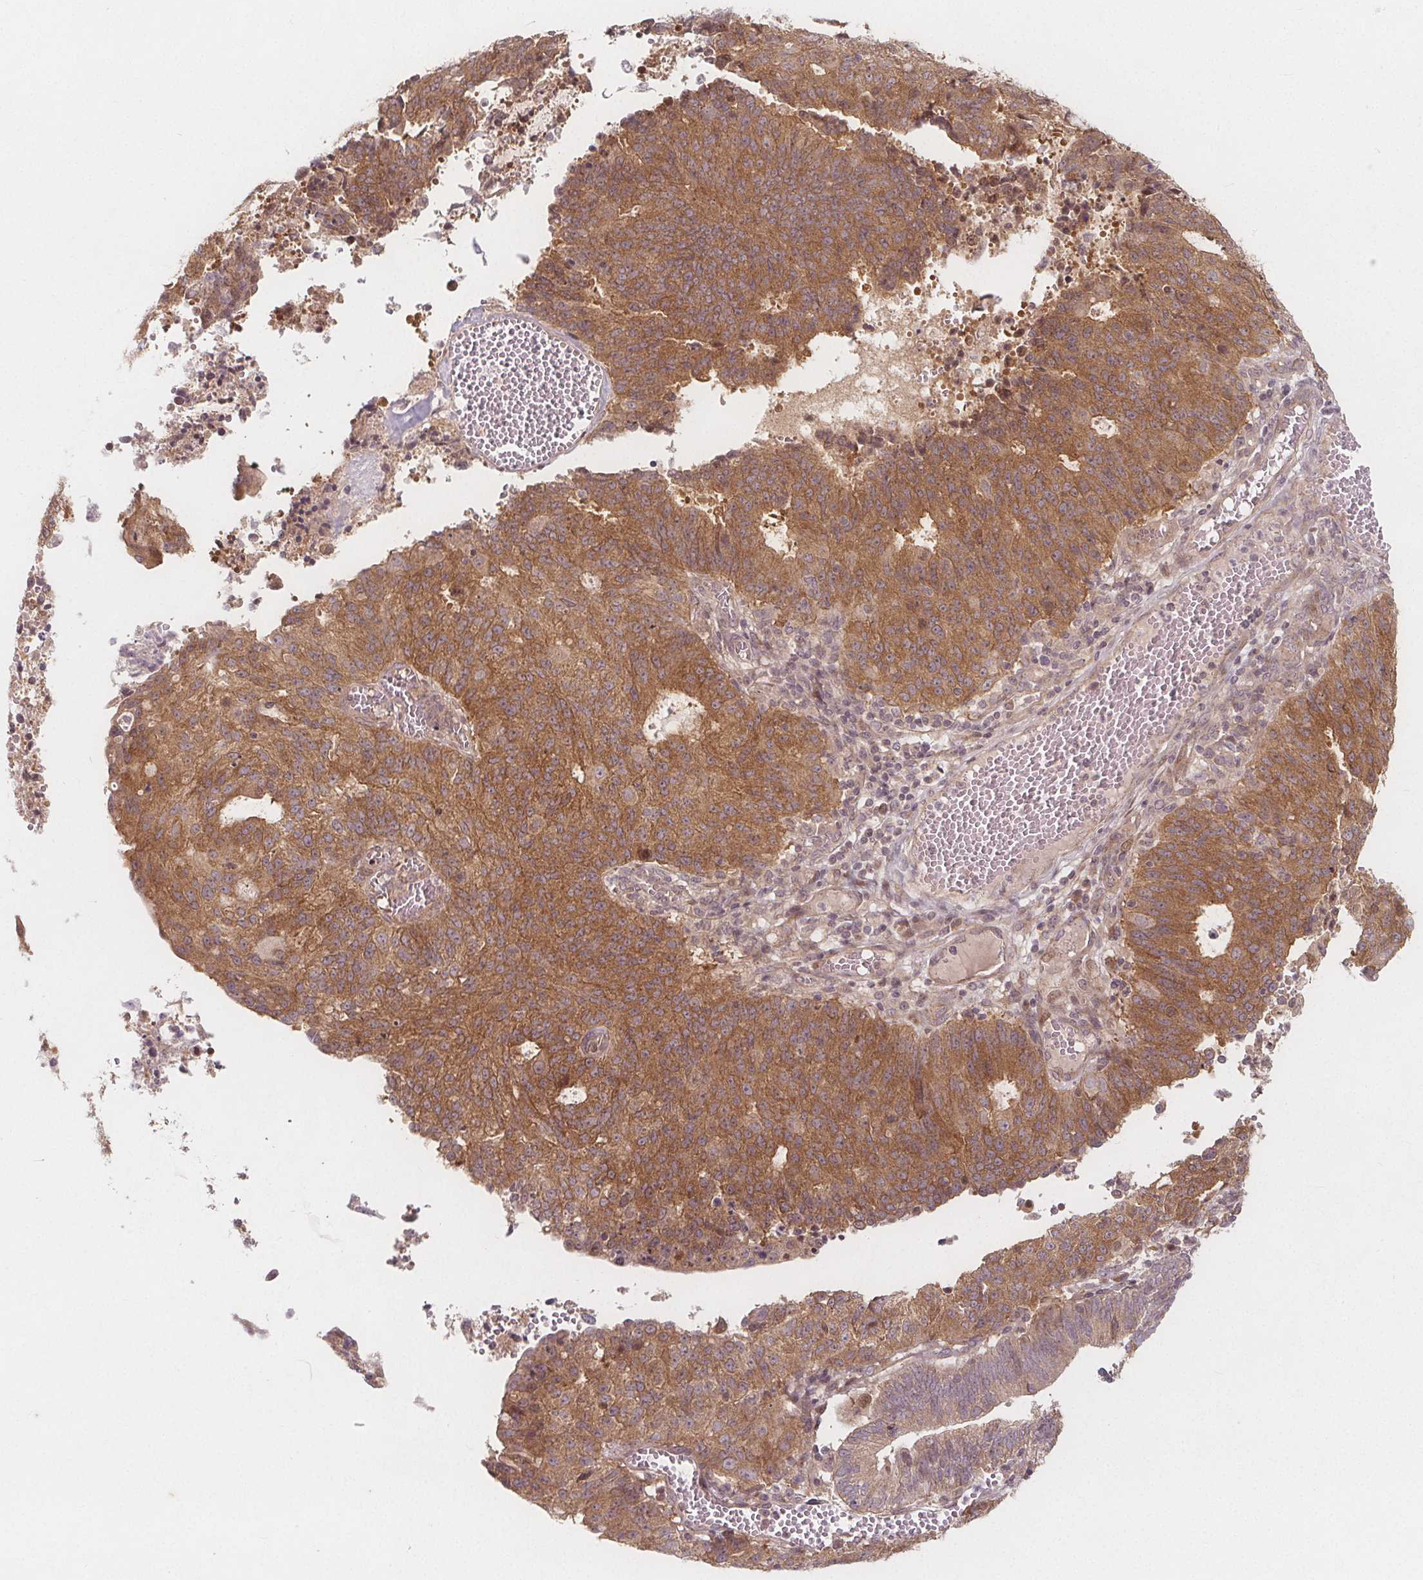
{"staining": {"intensity": "moderate", "quantity": ">75%", "location": "cytoplasmic/membranous"}, "tissue": "endometrial cancer", "cell_type": "Tumor cells", "image_type": "cancer", "snomed": [{"axis": "morphology", "description": "Adenocarcinoma, NOS"}, {"axis": "topography", "description": "Endometrium"}], "caption": "The image exhibits a brown stain indicating the presence of a protein in the cytoplasmic/membranous of tumor cells in endometrial cancer.", "gene": "AKT1S1", "patient": {"sex": "female", "age": 82}}